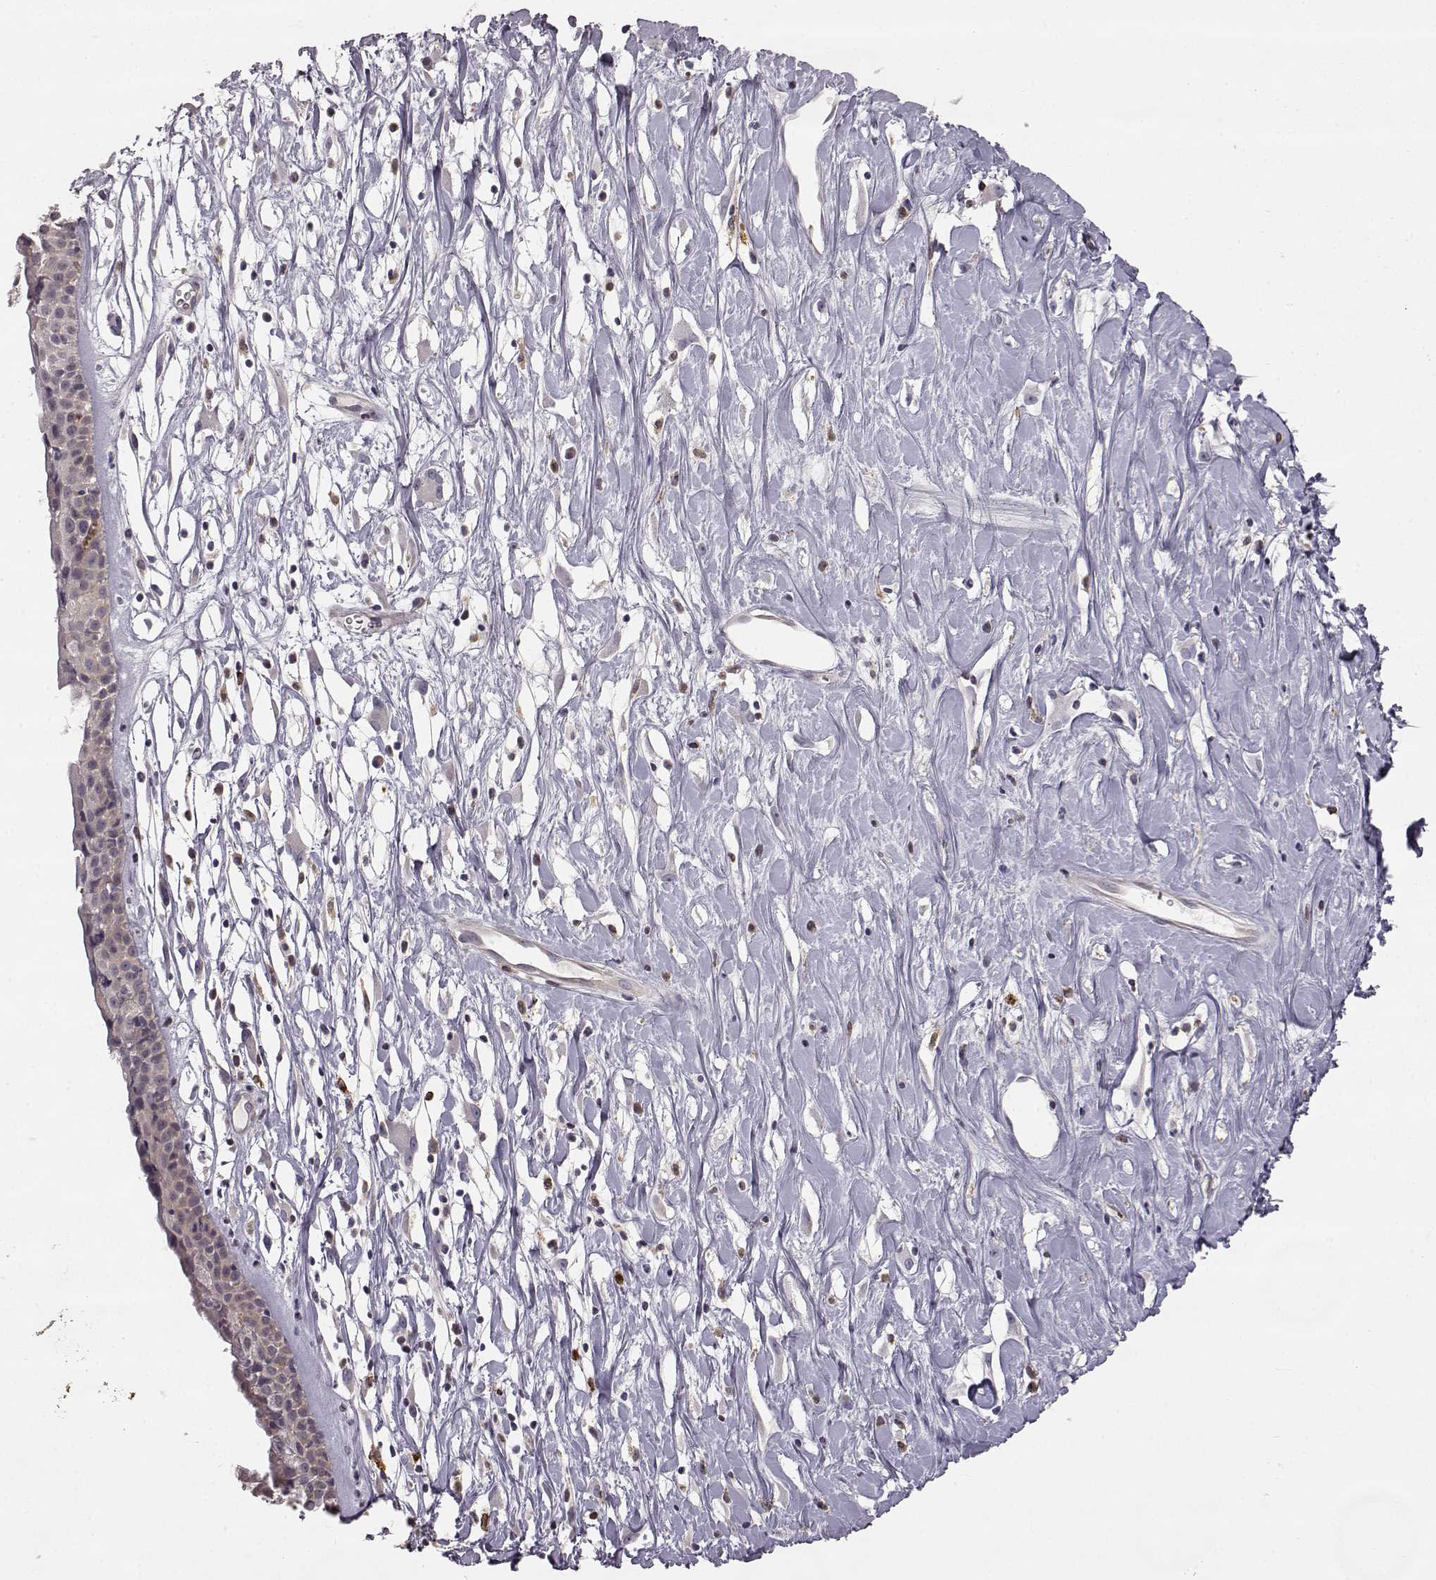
{"staining": {"intensity": "negative", "quantity": "none", "location": "none"}, "tissue": "nasopharynx", "cell_type": "Respiratory epithelial cells", "image_type": "normal", "snomed": [{"axis": "morphology", "description": "Normal tissue, NOS"}, {"axis": "topography", "description": "Nasopharynx"}], "caption": "The histopathology image shows no staining of respiratory epithelial cells in benign nasopharynx. (IHC, brightfield microscopy, high magnification).", "gene": "SPAG17", "patient": {"sex": "female", "age": 85}}